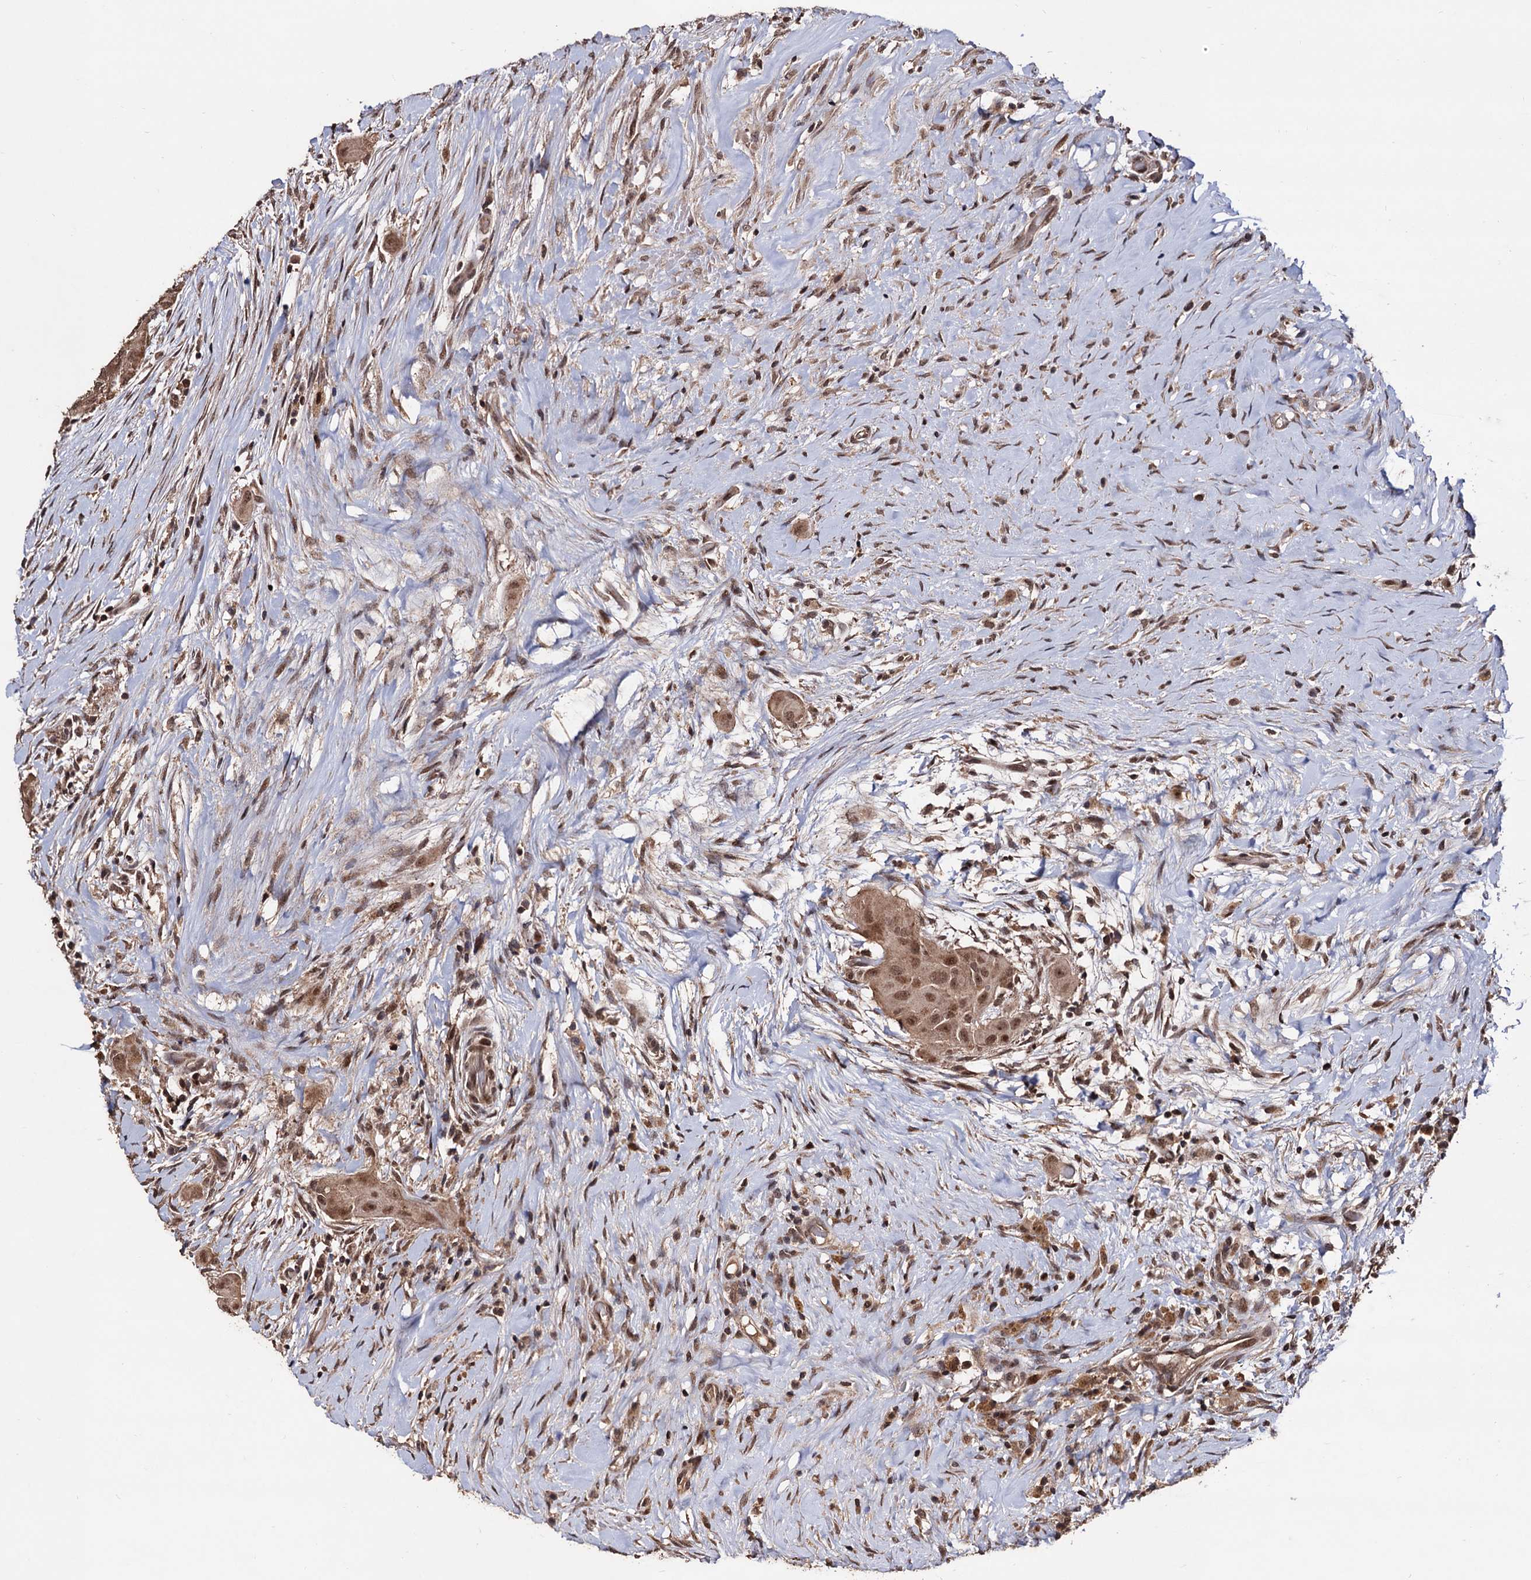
{"staining": {"intensity": "moderate", "quantity": ">75%", "location": "cytoplasmic/membranous,nuclear"}, "tissue": "thyroid cancer", "cell_type": "Tumor cells", "image_type": "cancer", "snomed": [{"axis": "morphology", "description": "Papillary adenocarcinoma, NOS"}, {"axis": "topography", "description": "Thyroid gland"}], "caption": "A micrograph showing moderate cytoplasmic/membranous and nuclear positivity in about >75% of tumor cells in thyroid cancer, as visualized by brown immunohistochemical staining.", "gene": "KLF5", "patient": {"sex": "female", "age": 59}}